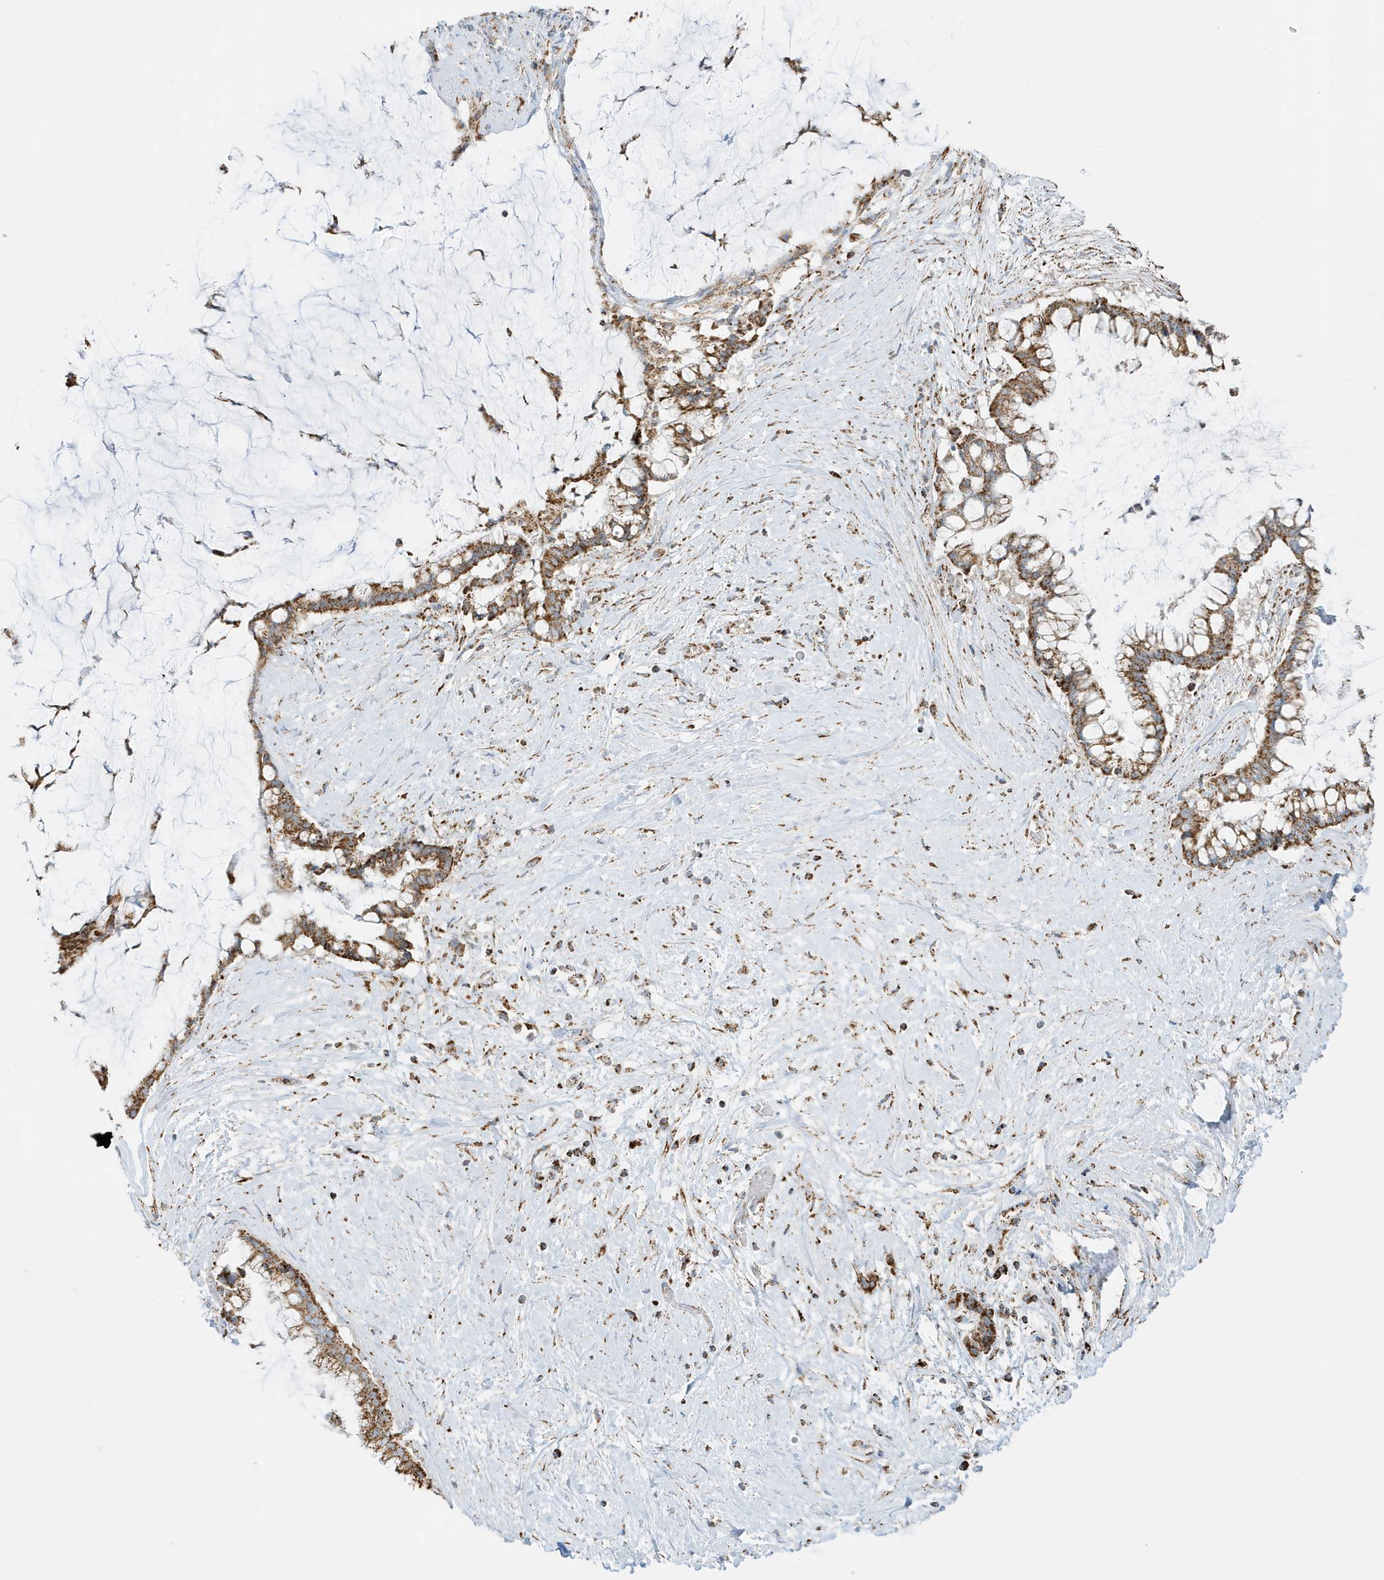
{"staining": {"intensity": "moderate", "quantity": ">75%", "location": "cytoplasmic/membranous"}, "tissue": "pancreatic cancer", "cell_type": "Tumor cells", "image_type": "cancer", "snomed": [{"axis": "morphology", "description": "Adenocarcinoma, NOS"}, {"axis": "topography", "description": "Pancreas"}], "caption": "Immunohistochemical staining of human adenocarcinoma (pancreatic) displays moderate cytoplasmic/membranous protein staining in approximately >75% of tumor cells.", "gene": "ATP5ME", "patient": {"sex": "male", "age": 41}}